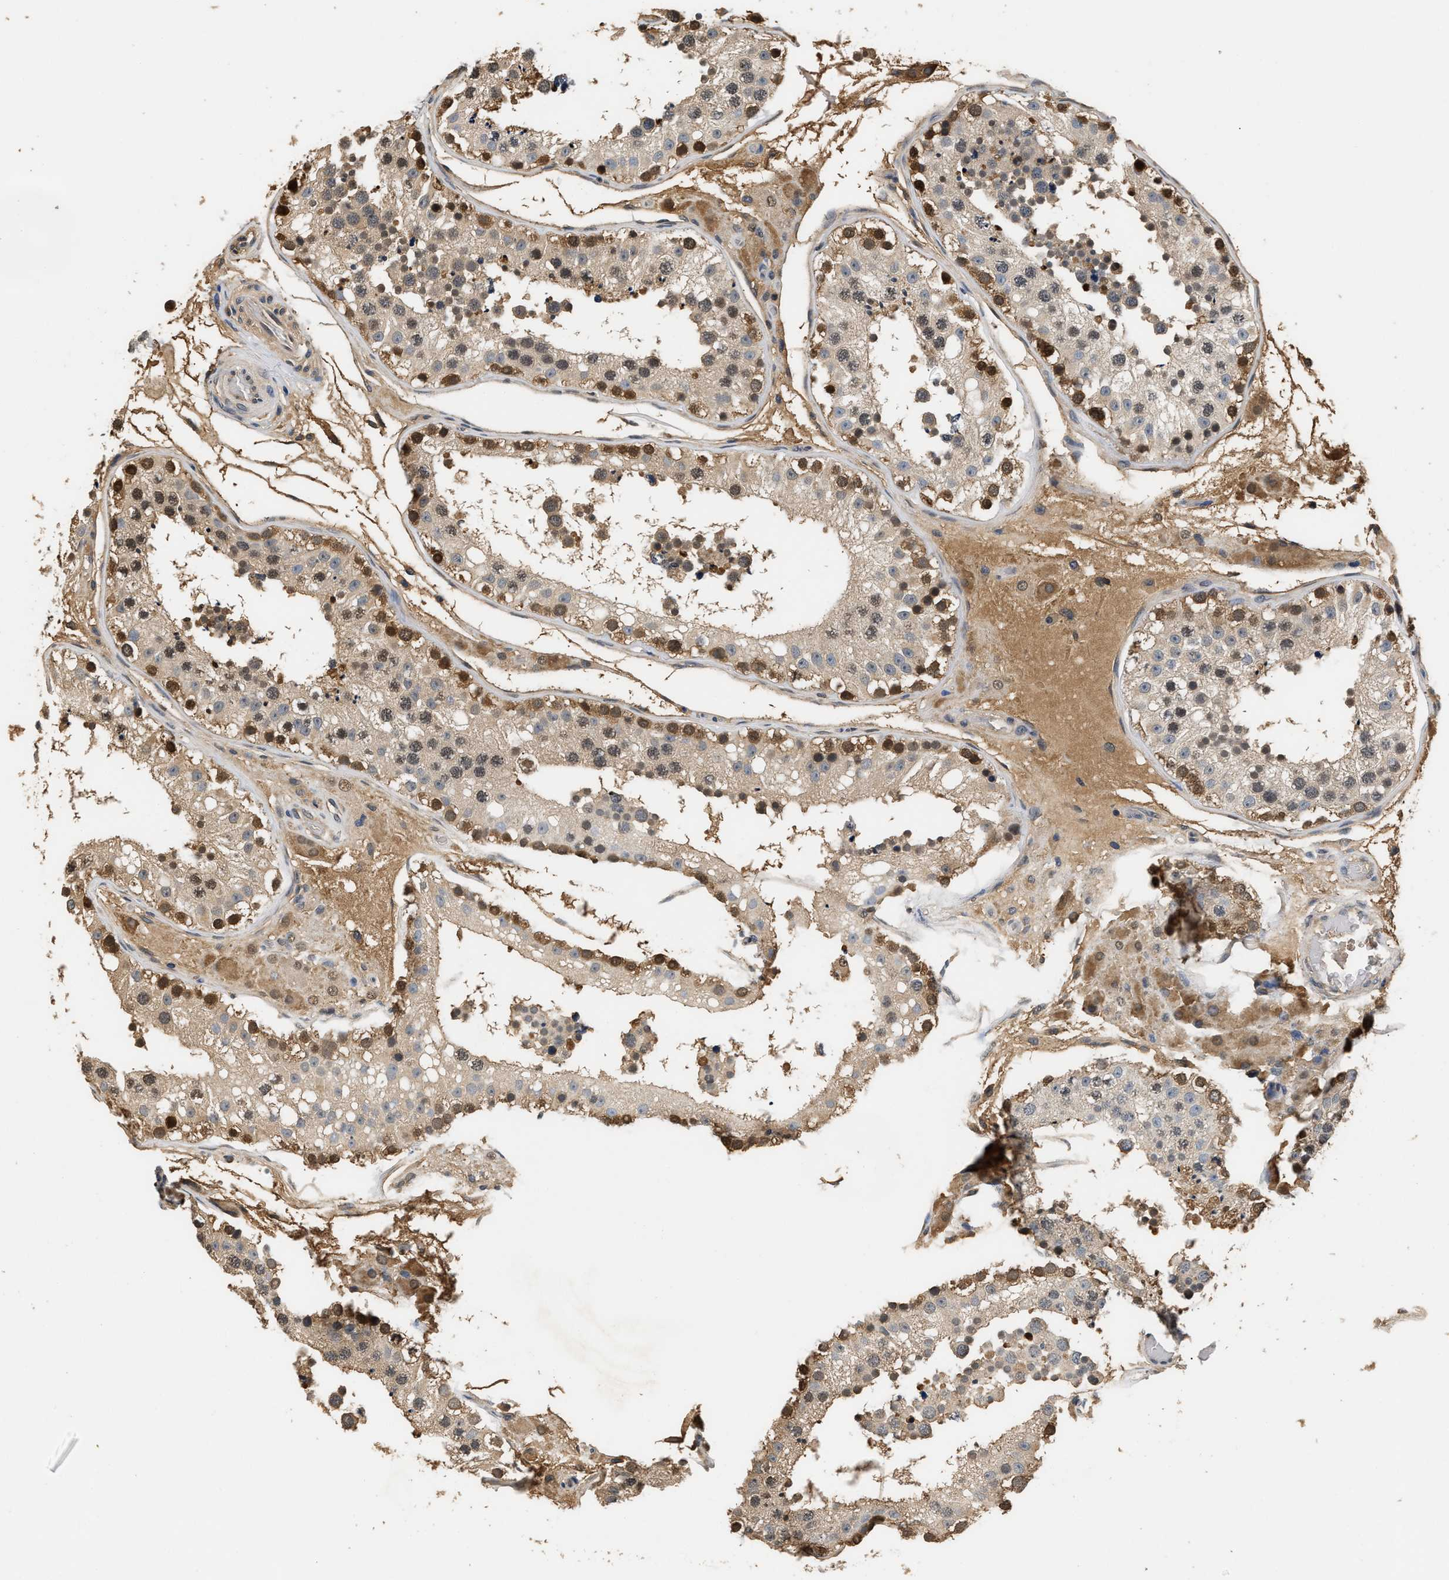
{"staining": {"intensity": "moderate", "quantity": "<25%", "location": "cytoplasmic/membranous"}, "tissue": "testis", "cell_type": "Cells in seminiferous ducts", "image_type": "normal", "snomed": [{"axis": "morphology", "description": "Normal tissue, NOS"}, {"axis": "topography", "description": "Testis"}], "caption": "Testis stained for a protein exhibits moderate cytoplasmic/membranous positivity in cells in seminiferous ducts. (DAB (3,3'-diaminobenzidine) IHC, brown staining for protein, blue staining for nuclei).", "gene": "GPI", "patient": {"sex": "male", "age": 56}}